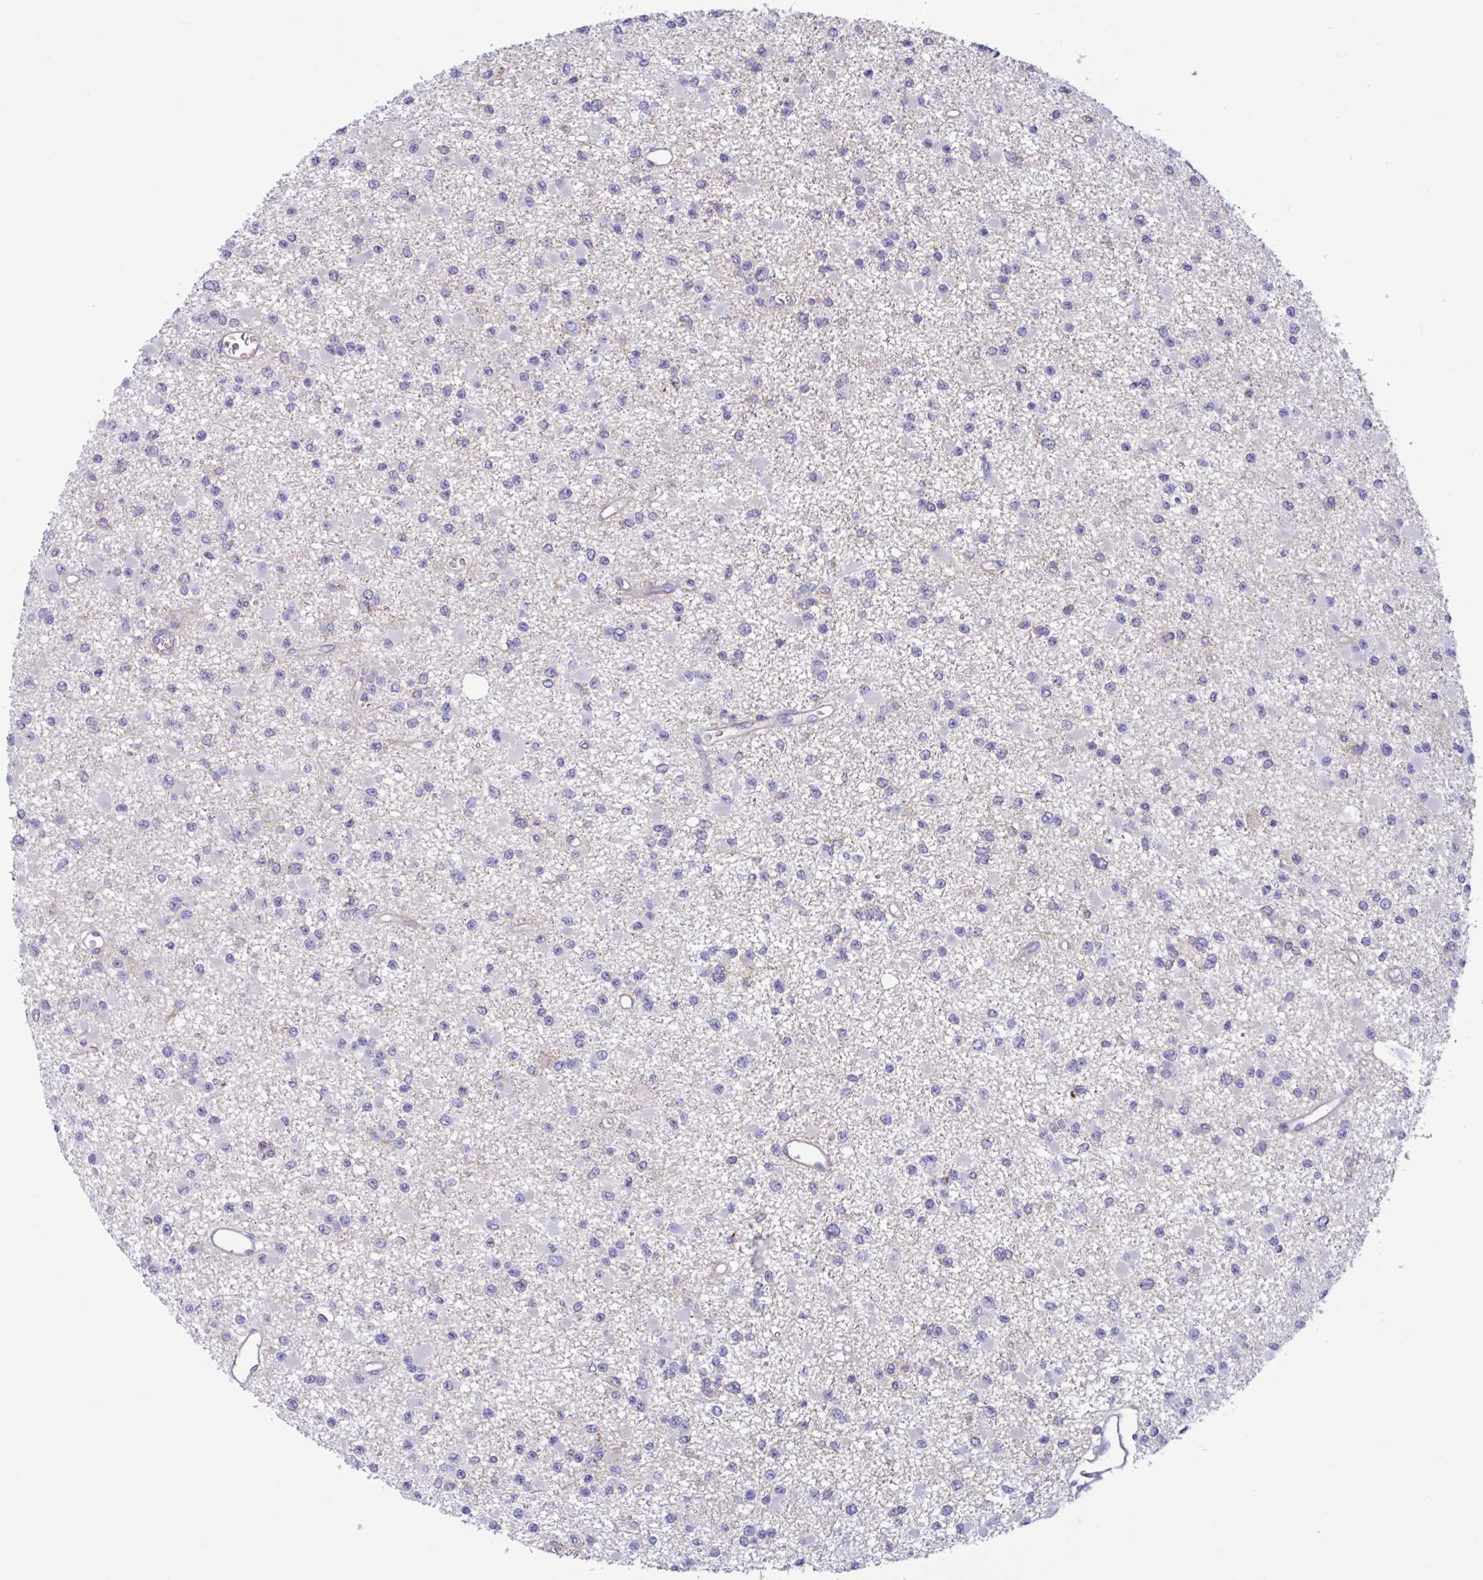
{"staining": {"intensity": "negative", "quantity": "none", "location": "none"}, "tissue": "glioma", "cell_type": "Tumor cells", "image_type": "cancer", "snomed": [{"axis": "morphology", "description": "Glioma, malignant, Low grade"}, {"axis": "topography", "description": "Brain"}], "caption": "The image demonstrates no staining of tumor cells in malignant glioma (low-grade).", "gene": "SLC66A1", "patient": {"sex": "female", "age": 22}}